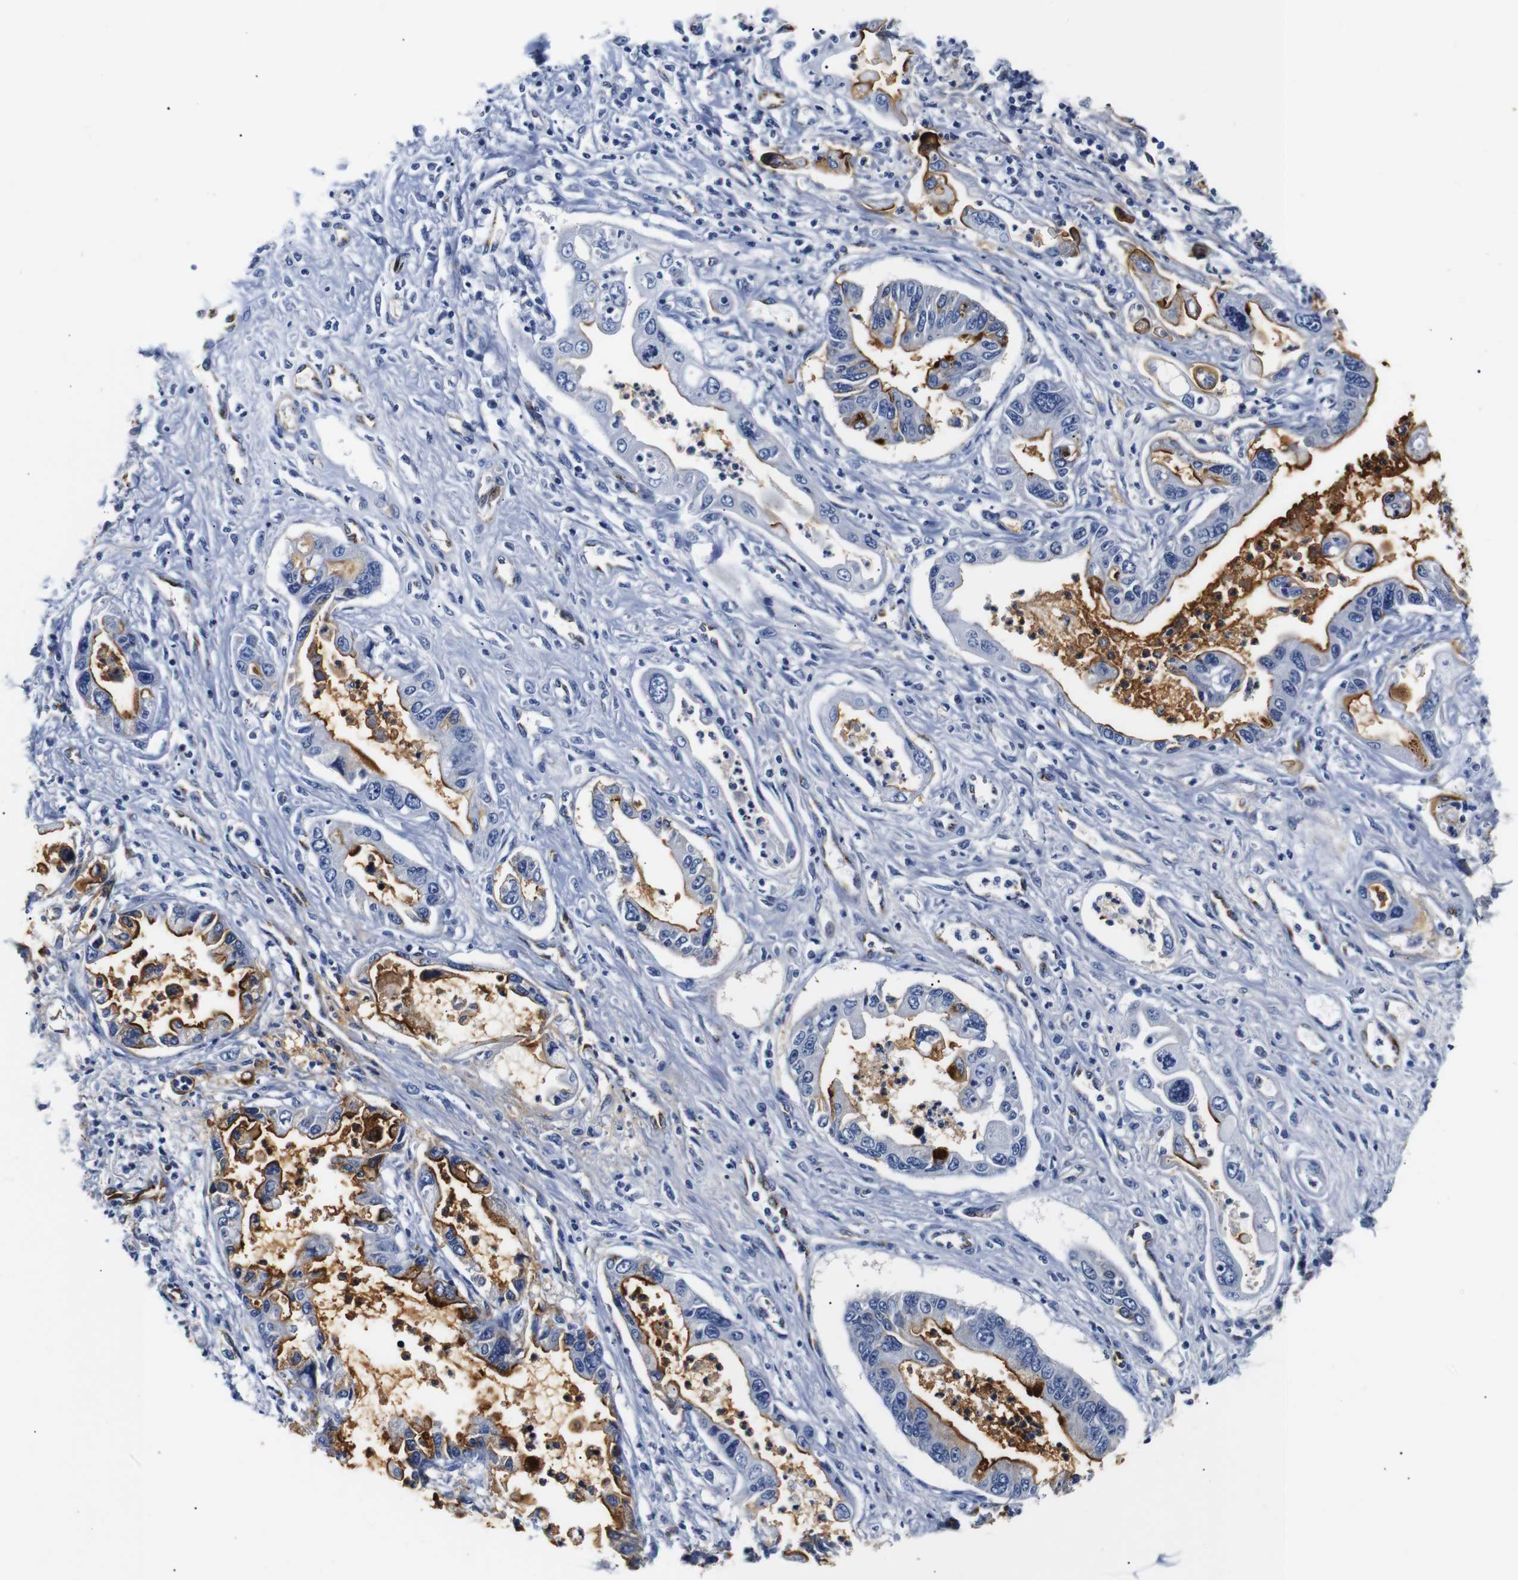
{"staining": {"intensity": "moderate", "quantity": "25%-75%", "location": "cytoplasmic/membranous"}, "tissue": "pancreatic cancer", "cell_type": "Tumor cells", "image_type": "cancer", "snomed": [{"axis": "morphology", "description": "Adenocarcinoma, NOS"}, {"axis": "topography", "description": "Pancreas"}], "caption": "Moderate cytoplasmic/membranous expression is appreciated in about 25%-75% of tumor cells in pancreatic adenocarcinoma.", "gene": "MUC4", "patient": {"sex": "male", "age": 56}}